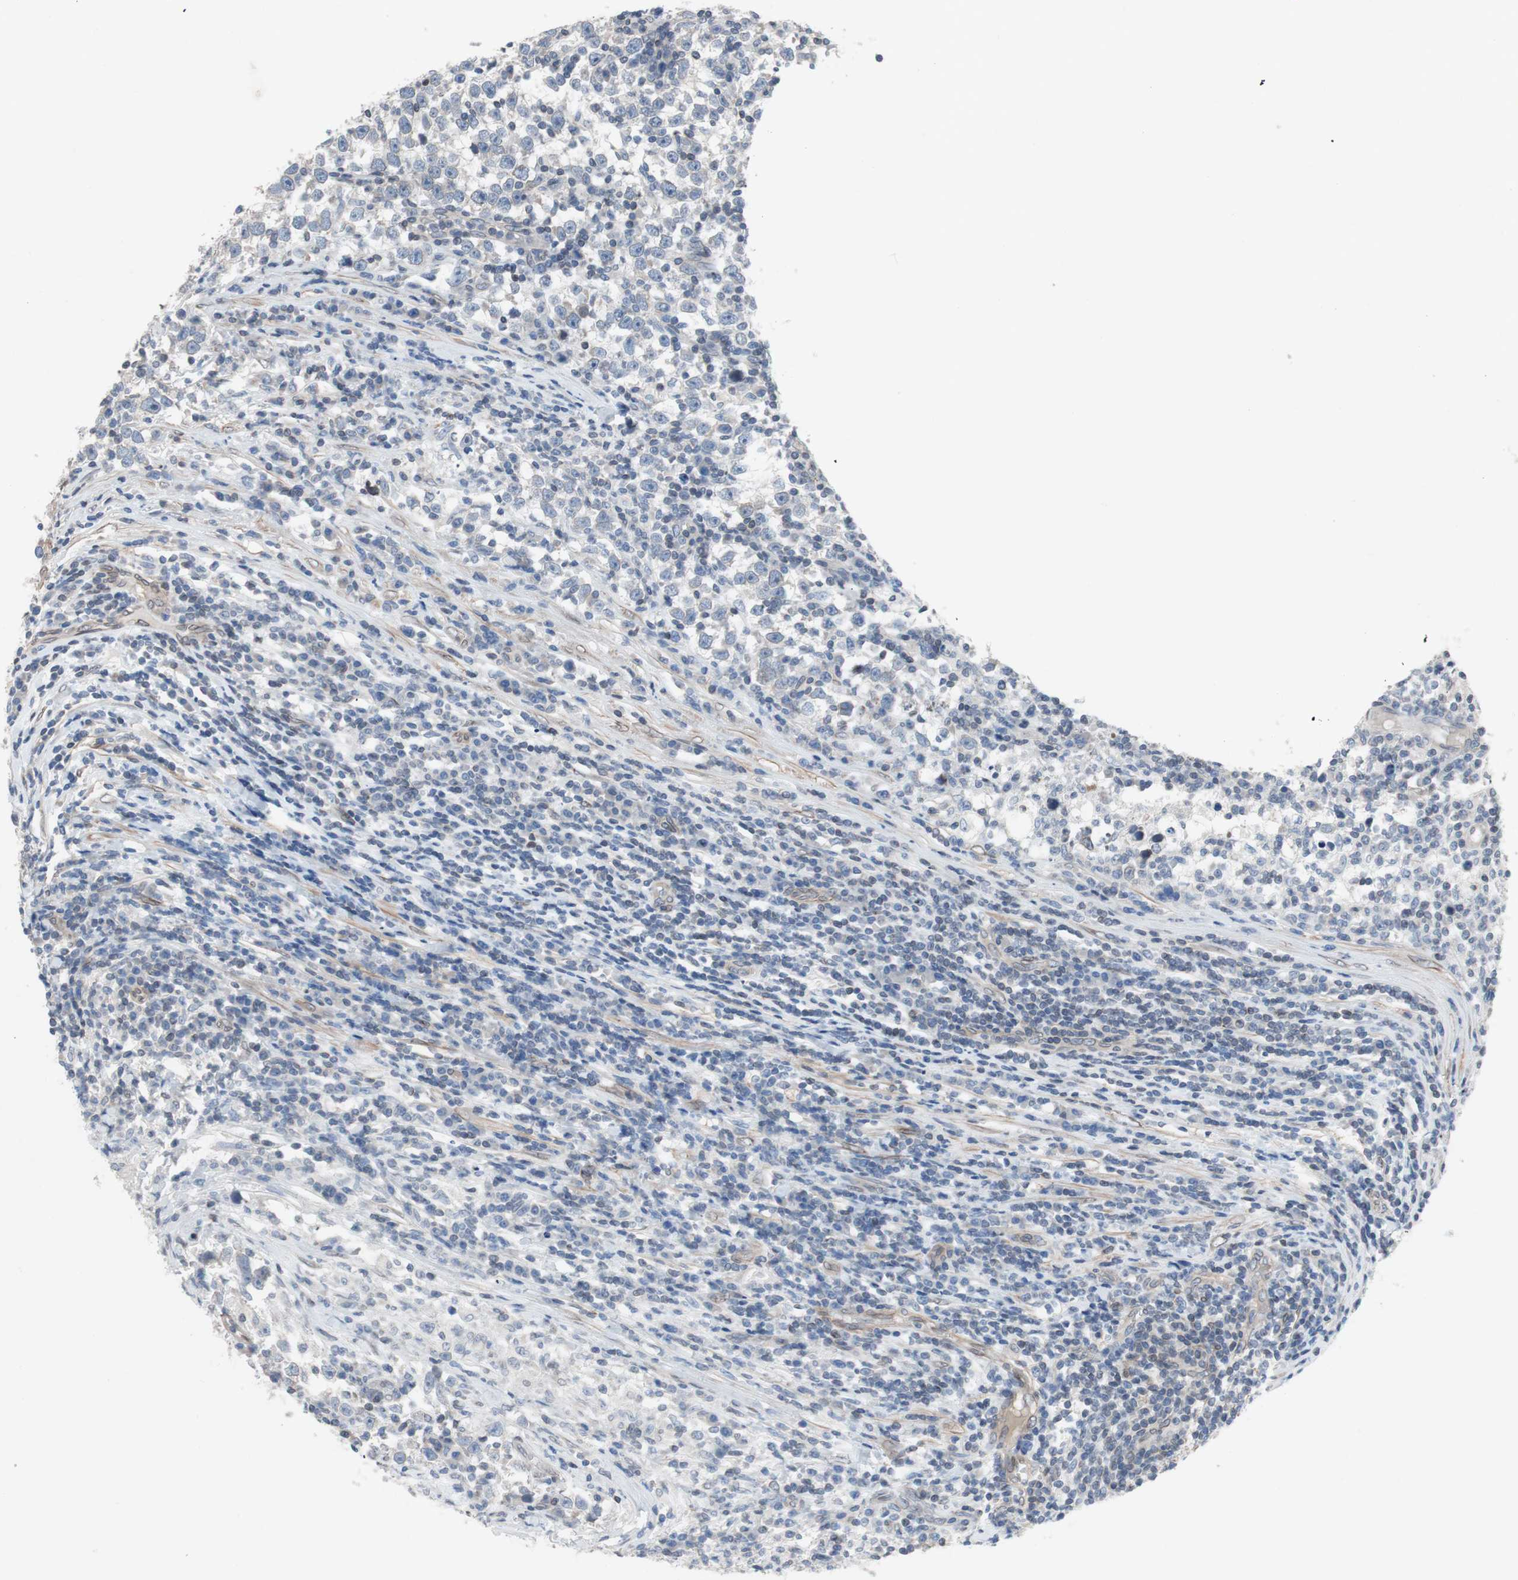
{"staining": {"intensity": "negative", "quantity": "none", "location": "none"}, "tissue": "testis cancer", "cell_type": "Tumor cells", "image_type": "cancer", "snomed": [{"axis": "morphology", "description": "Seminoma, NOS"}, {"axis": "topography", "description": "Testis"}], "caption": "There is no significant positivity in tumor cells of testis cancer.", "gene": "ARNT2", "patient": {"sex": "male", "age": 43}}